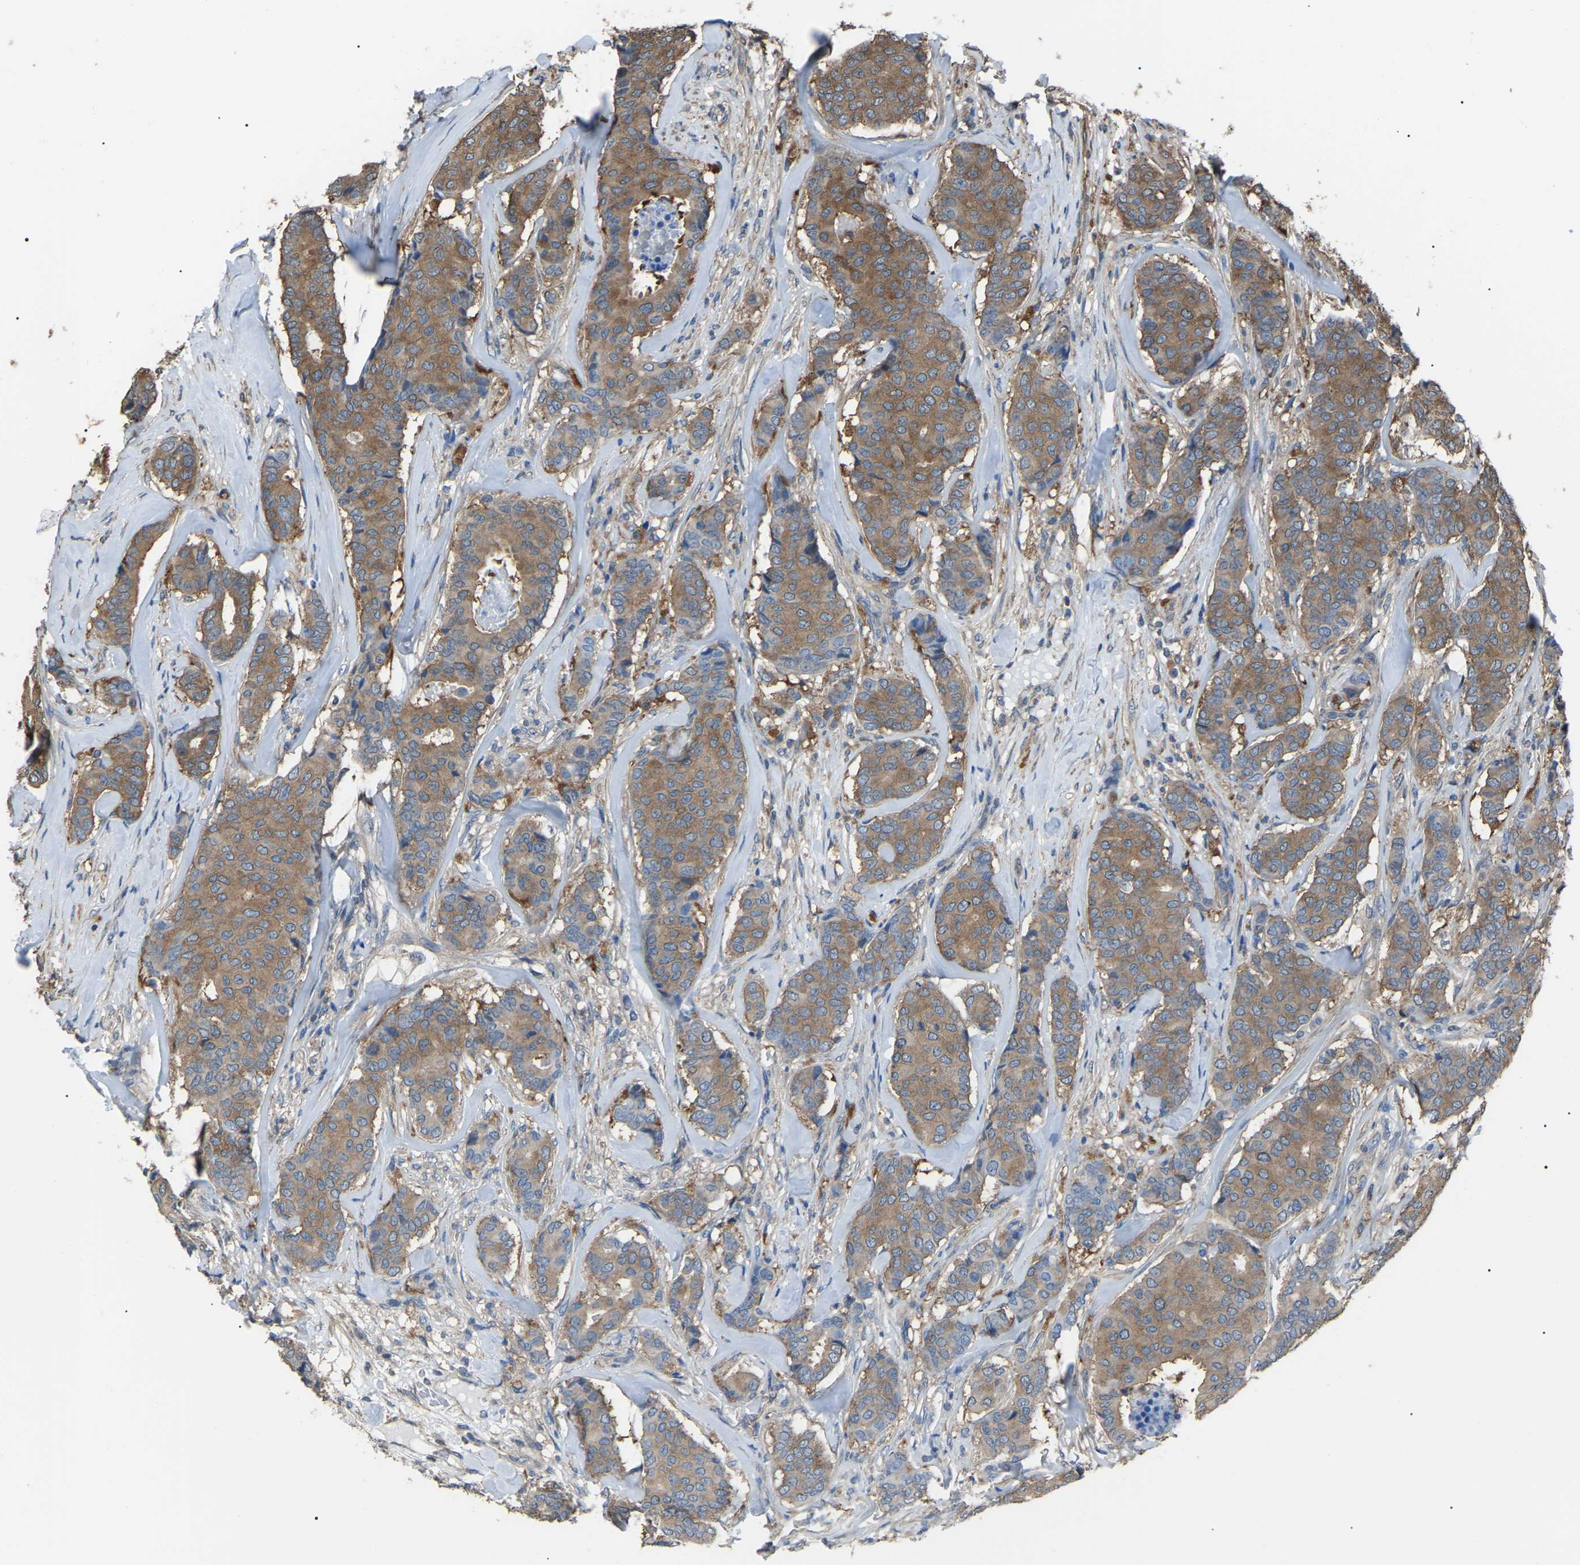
{"staining": {"intensity": "moderate", "quantity": ">75%", "location": "cytoplasmic/membranous"}, "tissue": "breast cancer", "cell_type": "Tumor cells", "image_type": "cancer", "snomed": [{"axis": "morphology", "description": "Duct carcinoma"}, {"axis": "topography", "description": "Breast"}], "caption": "This is a histology image of IHC staining of breast infiltrating ductal carcinoma, which shows moderate expression in the cytoplasmic/membranous of tumor cells.", "gene": "PDCD5", "patient": {"sex": "female", "age": 75}}